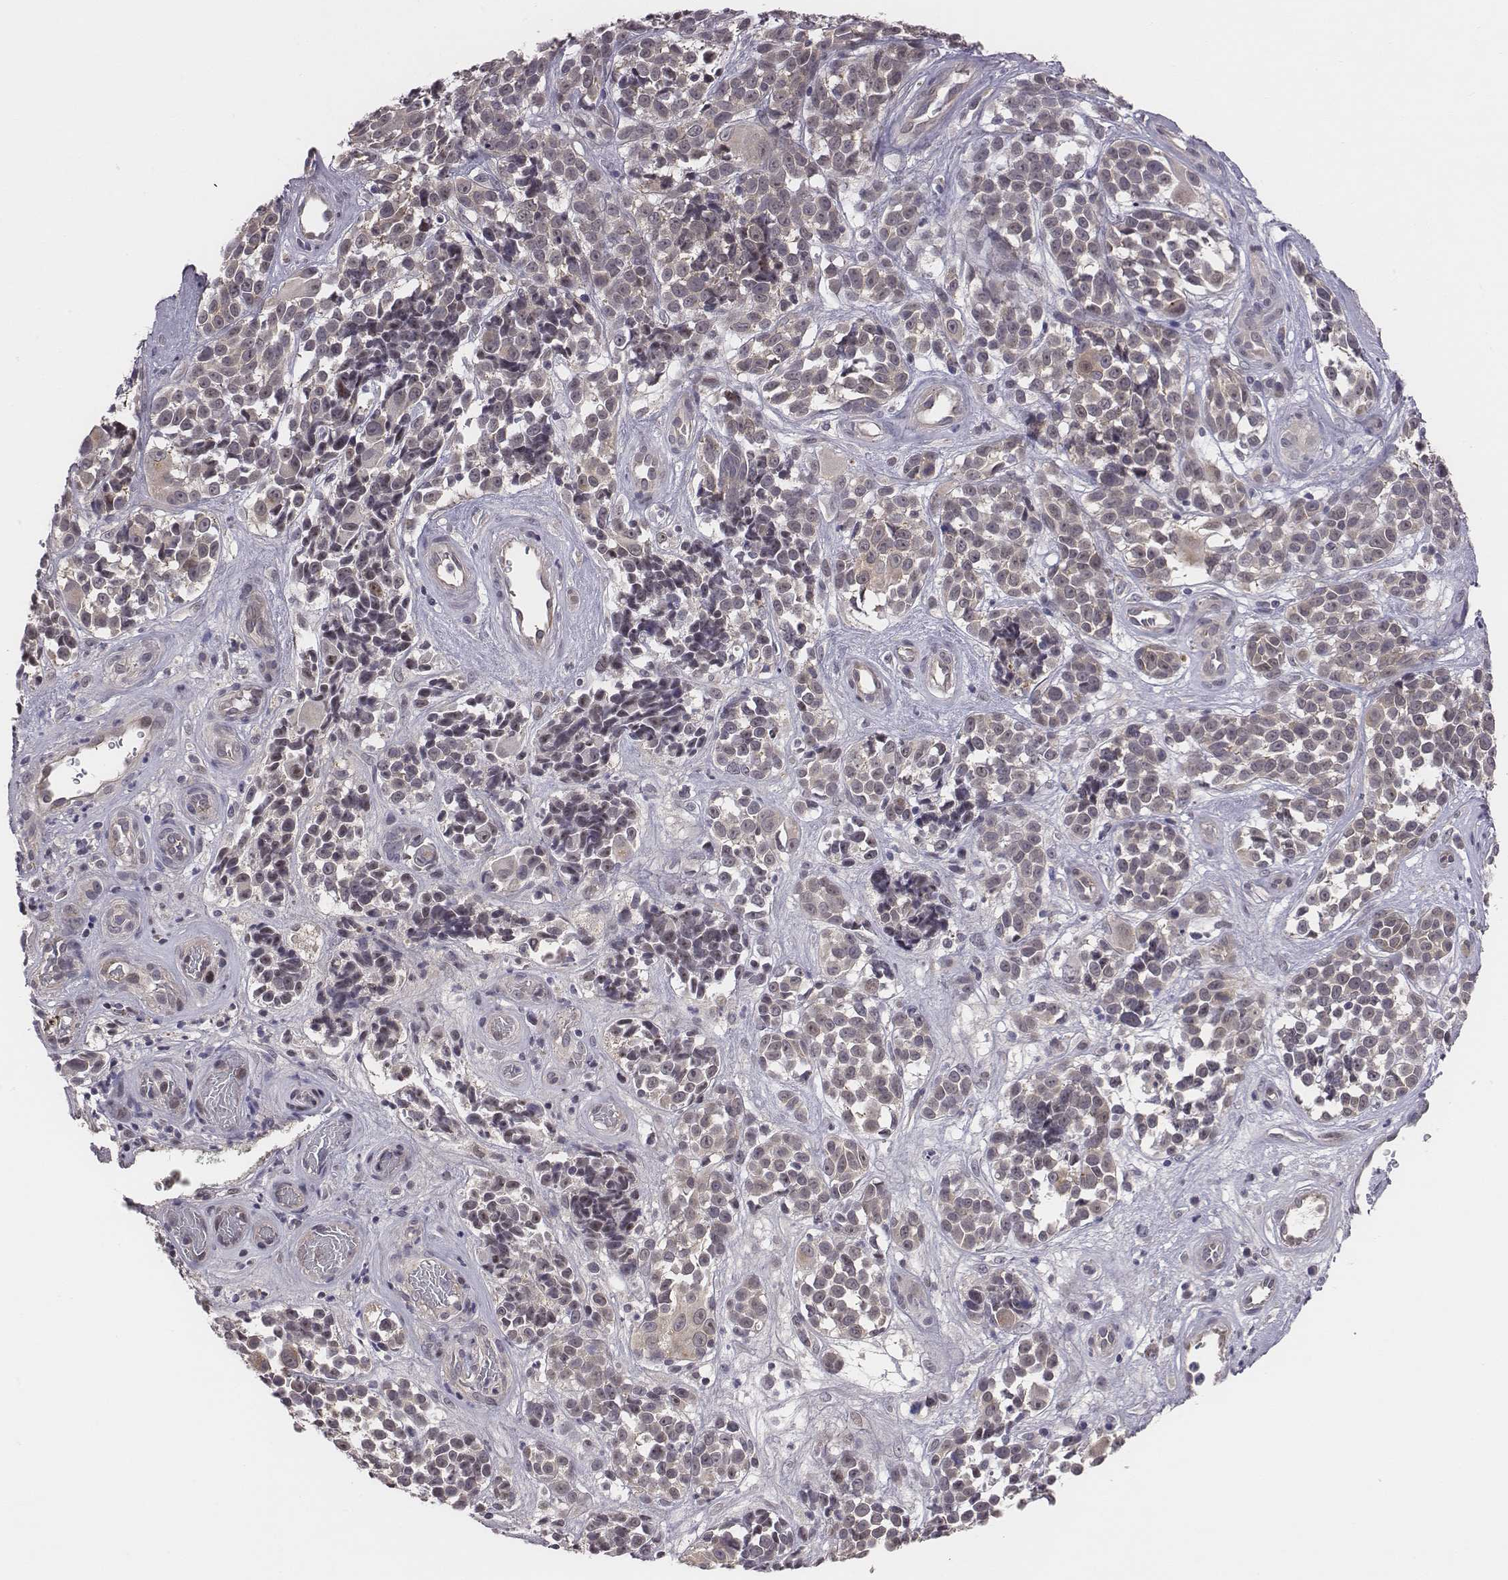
{"staining": {"intensity": "weak", "quantity": "25%-75%", "location": "cytoplasmic/membranous"}, "tissue": "melanoma", "cell_type": "Tumor cells", "image_type": "cancer", "snomed": [{"axis": "morphology", "description": "Malignant melanoma, NOS"}, {"axis": "topography", "description": "Skin"}], "caption": "A photomicrograph of malignant melanoma stained for a protein reveals weak cytoplasmic/membranous brown staining in tumor cells.", "gene": "SMURF2", "patient": {"sex": "female", "age": 88}}